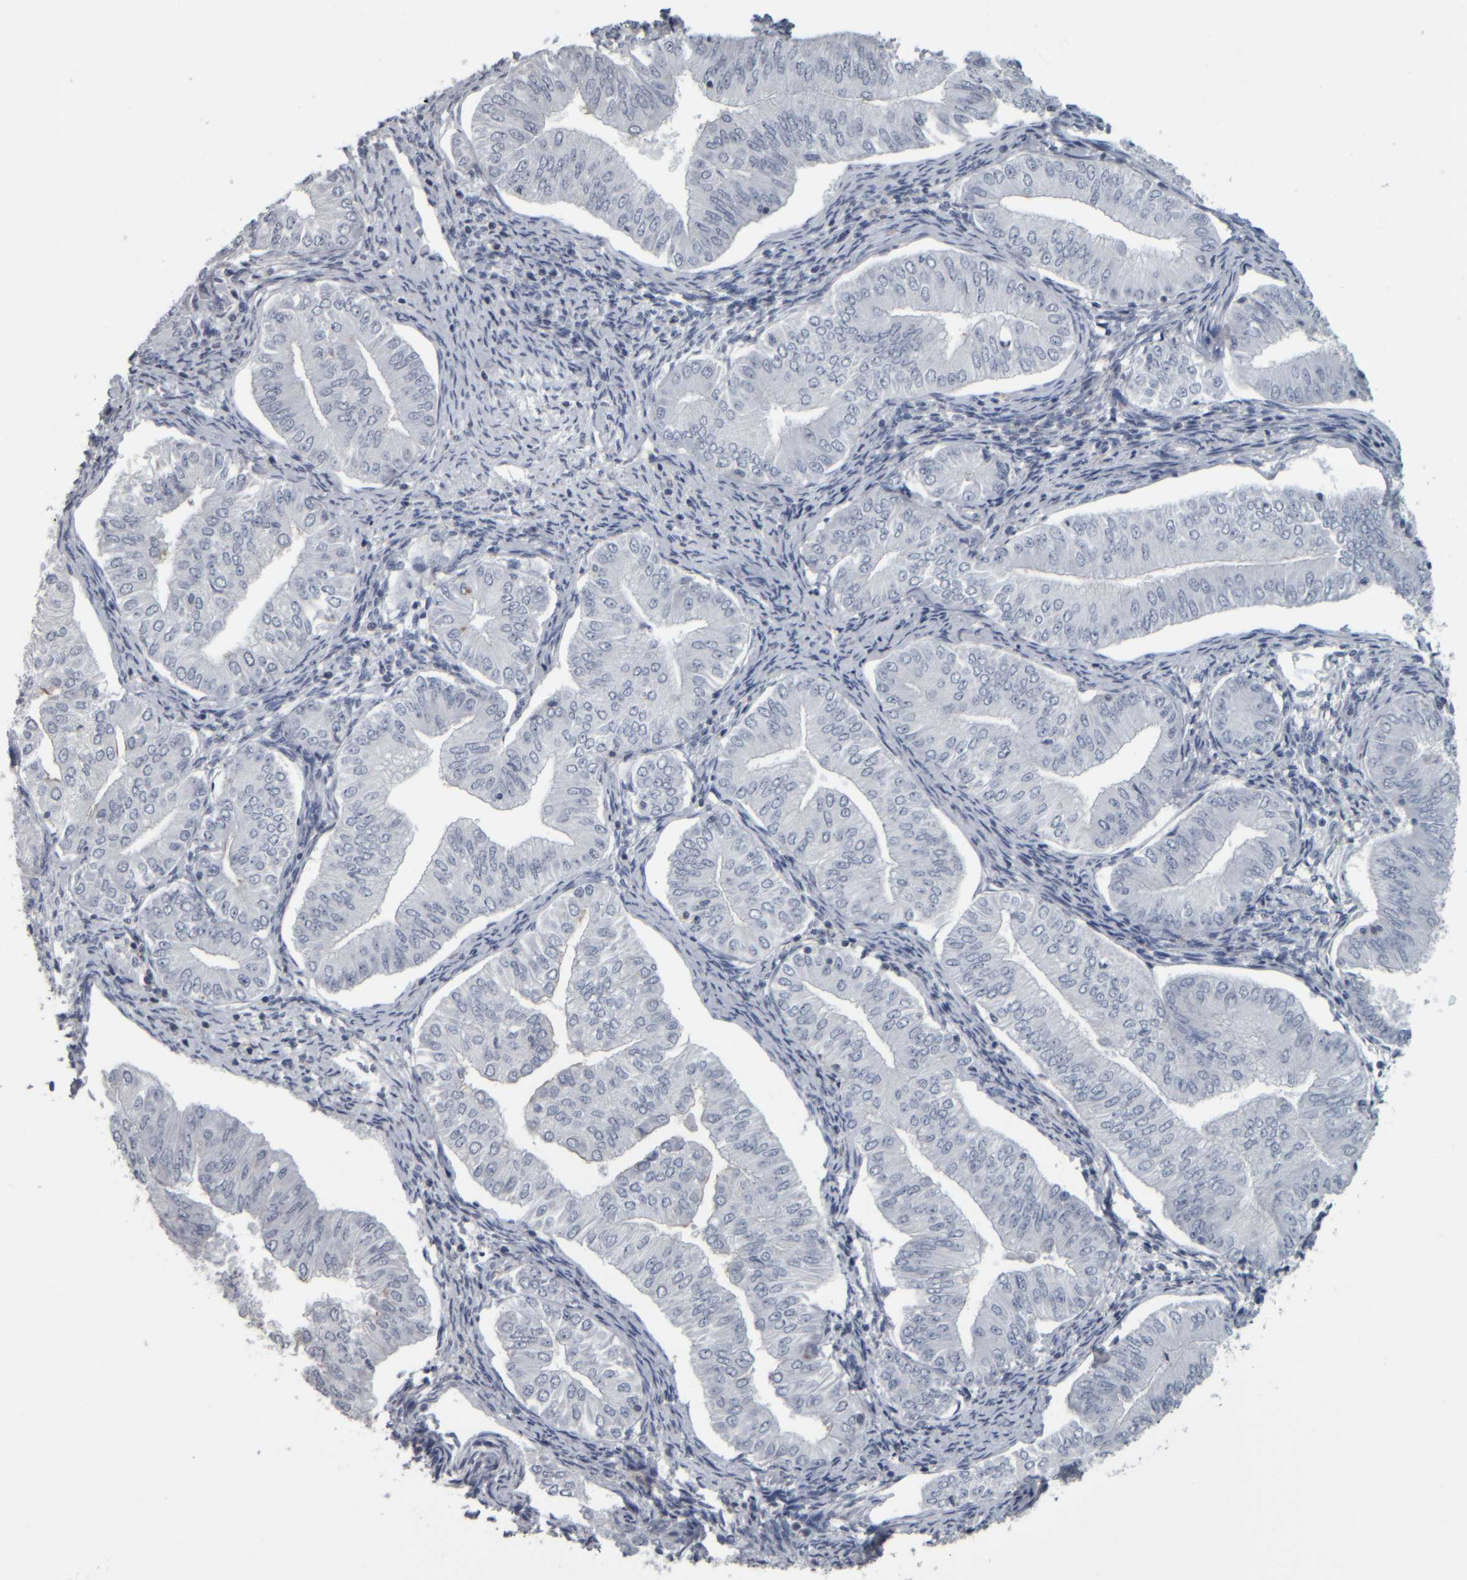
{"staining": {"intensity": "negative", "quantity": "none", "location": "none"}, "tissue": "endometrial cancer", "cell_type": "Tumor cells", "image_type": "cancer", "snomed": [{"axis": "morphology", "description": "Normal tissue, NOS"}, {"axis": "morphology", "description": "Adenocarcinoma, NOS"}, {"axis": "topography", "description": "Endometrium"}], "caption": "Endometrial adenocarcinoma was stained to show a protein in brown. There is no significant expression in tumor cells. (DAB (3,3'-diaminobenzidine) immunohistochemistry (IHC) with hematoxylin counter stain).", "gene": "CAVIN4", "patient": {"sex": "female", "age": 53}}